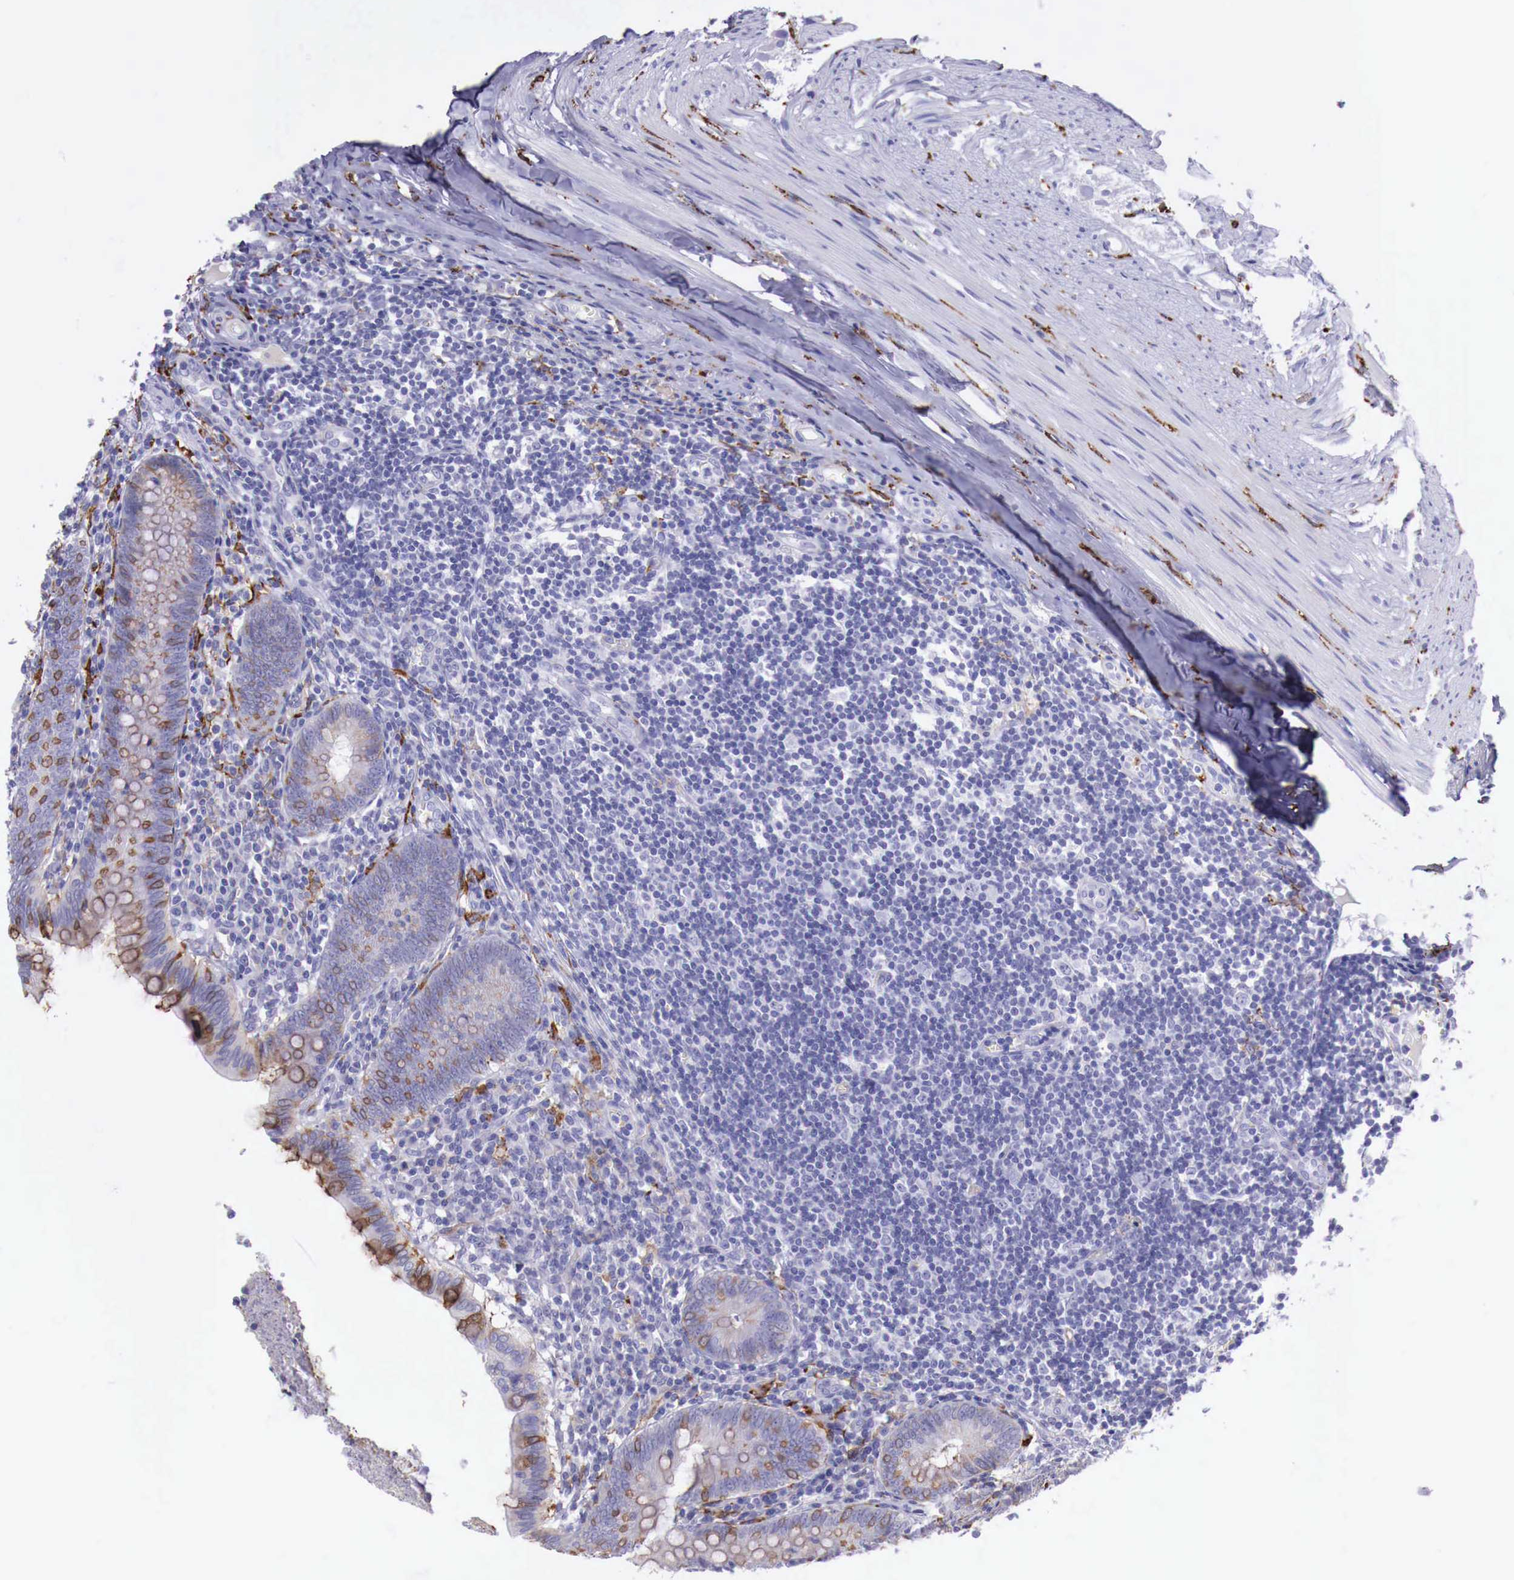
{"staining": {"intensity": "moderate", "quantity": "25%-75%", "location": "cytoplasmic/membranous"}, "tissue": "appendix", "cell_type": "Glandular cells", "image_type": "normal", "snomed": [{"axis": "morphology", "description": "Normal tissue, NOS"}, {"axis": "topography", "description": "Appendix"}], "caption": "This image reveals IHC staining of benign appendix, with medium moderate cytoplasmic/membranous staining in approximately 25%-75% of glandular cells.", "gene": "MSR1", "patient": {"sex": "female", "age": 19}}